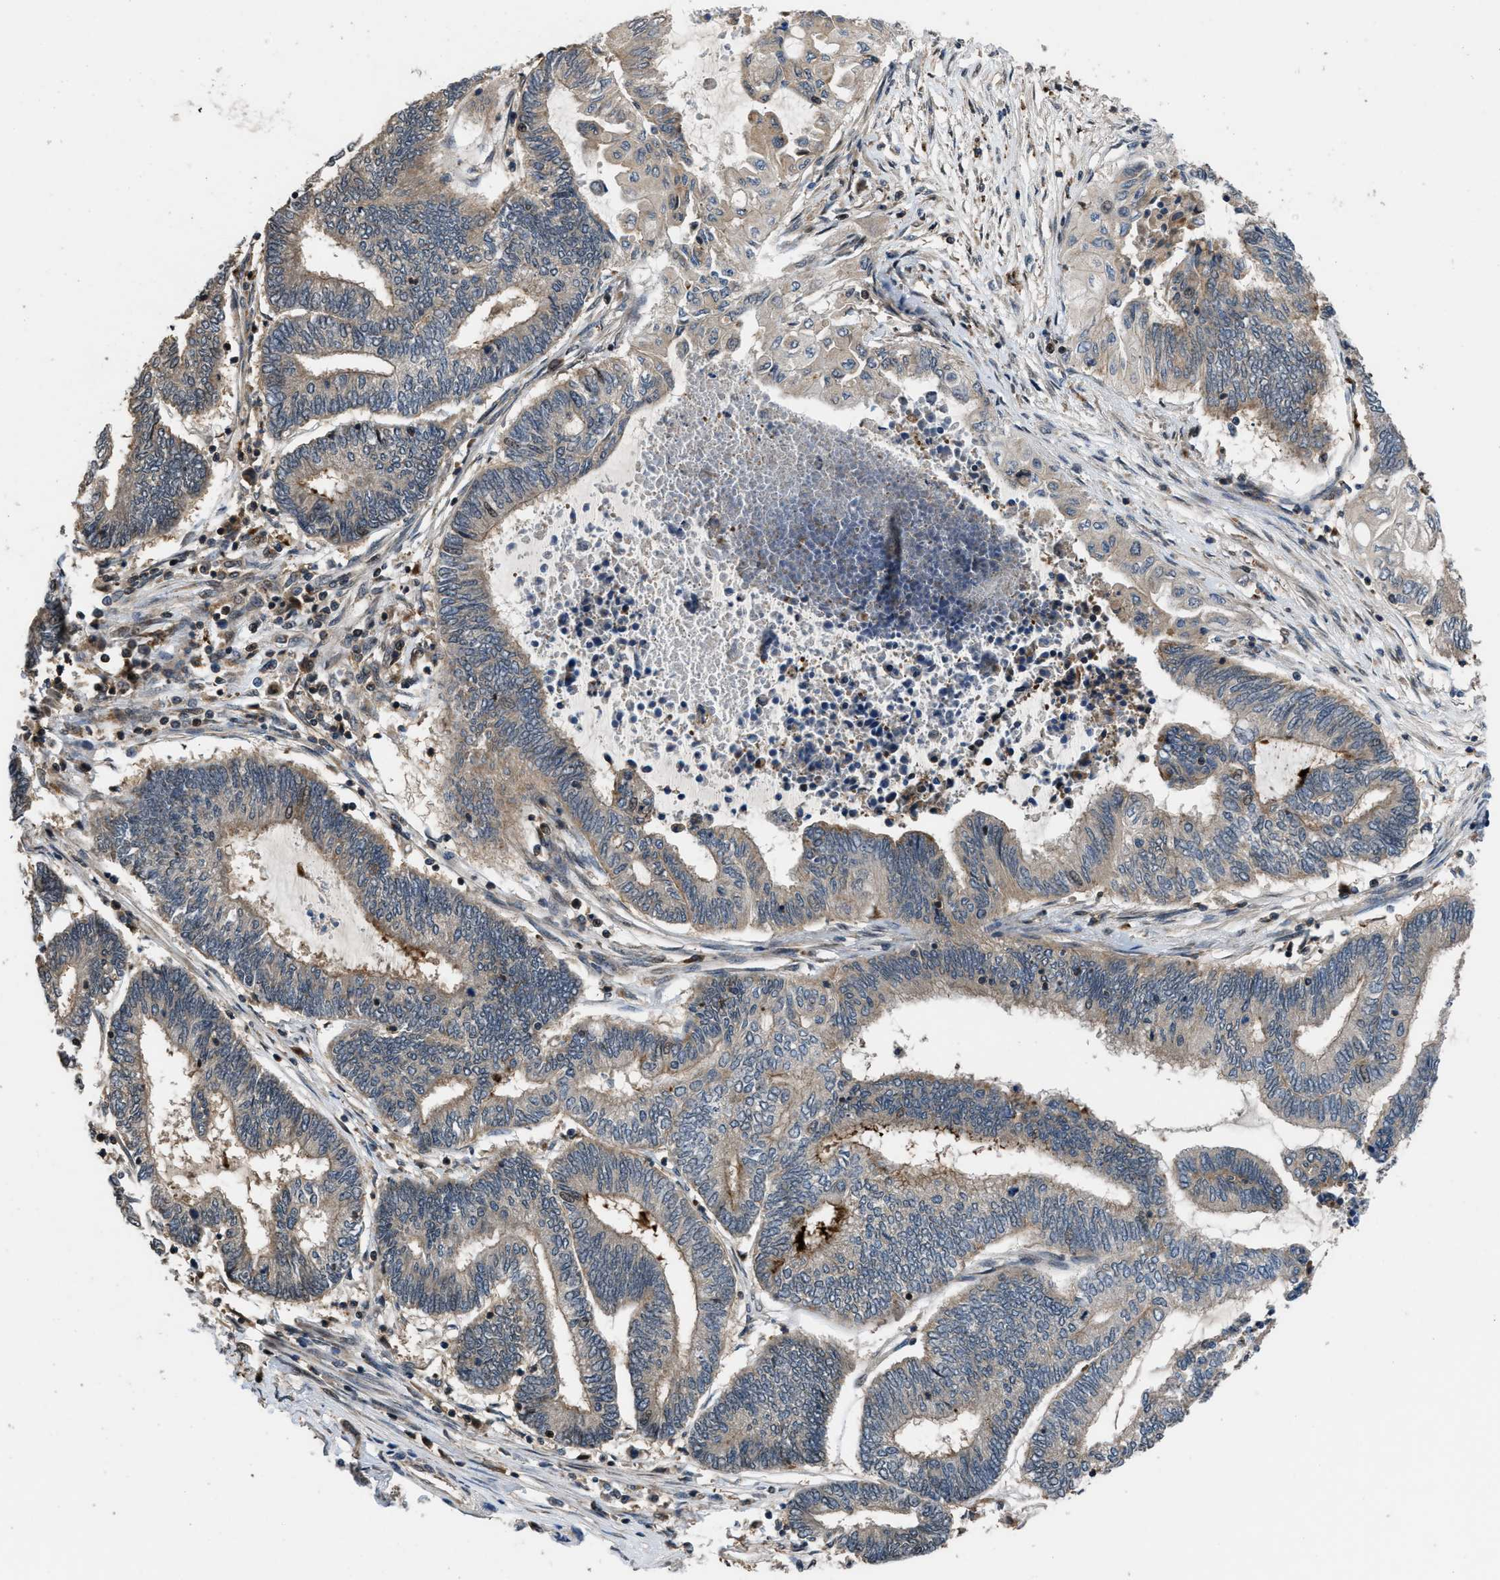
{"staining": {"intensity": "weak", "quantity": "<25%", "location": "cytoplasmic/membranous"}, "tissue": "endometrial cancer", "cell_type": "Tumor cells", "image_type": "cancer", "snomed": [{"axis": "morphology", "description": "Adenocarcinoma, NOS"}, {"axis": "topography", "description": "Uterus"}, {"axis": "topography", "description": "Endometrium"}], "caption": "This is a histopathology image of immunohistochemistry staining of endometrial cancer, which shows no staining in tumor cells. (Brightfield microscopy of DAB (3,3'-diaminobenzidine) immunohistochemistry at high magnification).", "gene": "CTBS", "patient": {"sex": "female", "age": 70}}